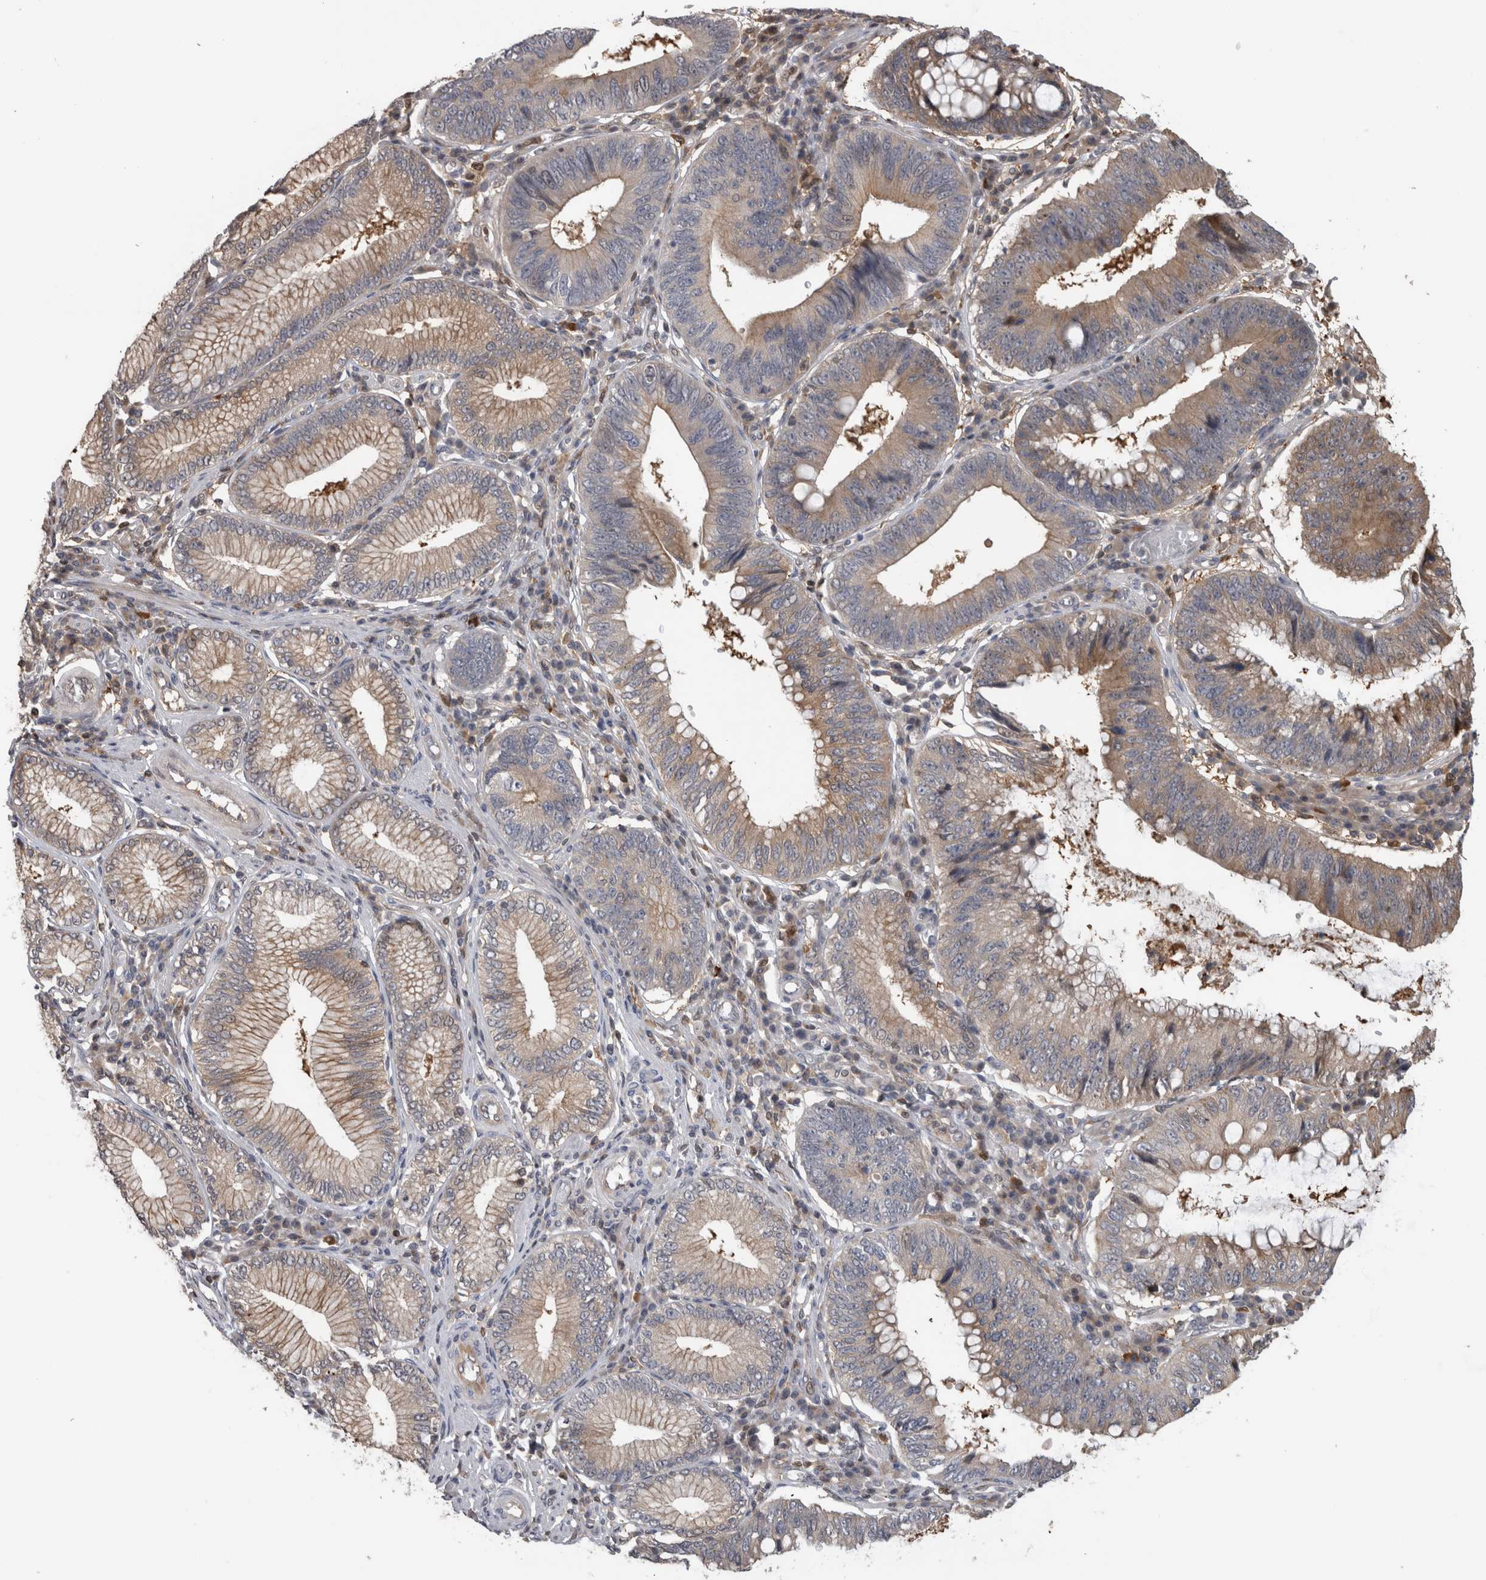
{"staining": {"intensity": "weak", "quantity": ">75%", "location": "cytoplasmic/membranous"}, "tissue": "stomach cancer", "cell_type": "Tumor cells", "image_type": "cancer", "snomed": [{"axis": "morphology", "description": "Adenocarcinoma, NOS"}, {"axis": "topography", "description": "Stomach"}], "caption": "DAB immunohistochemical staining of human stomach adenocarcinoma reveals weak cytoplasmic/membranous protein staining in about >75% of tumor cells.", "gene": "USH1G", "patient": {"sex": "male", "age": 59}}